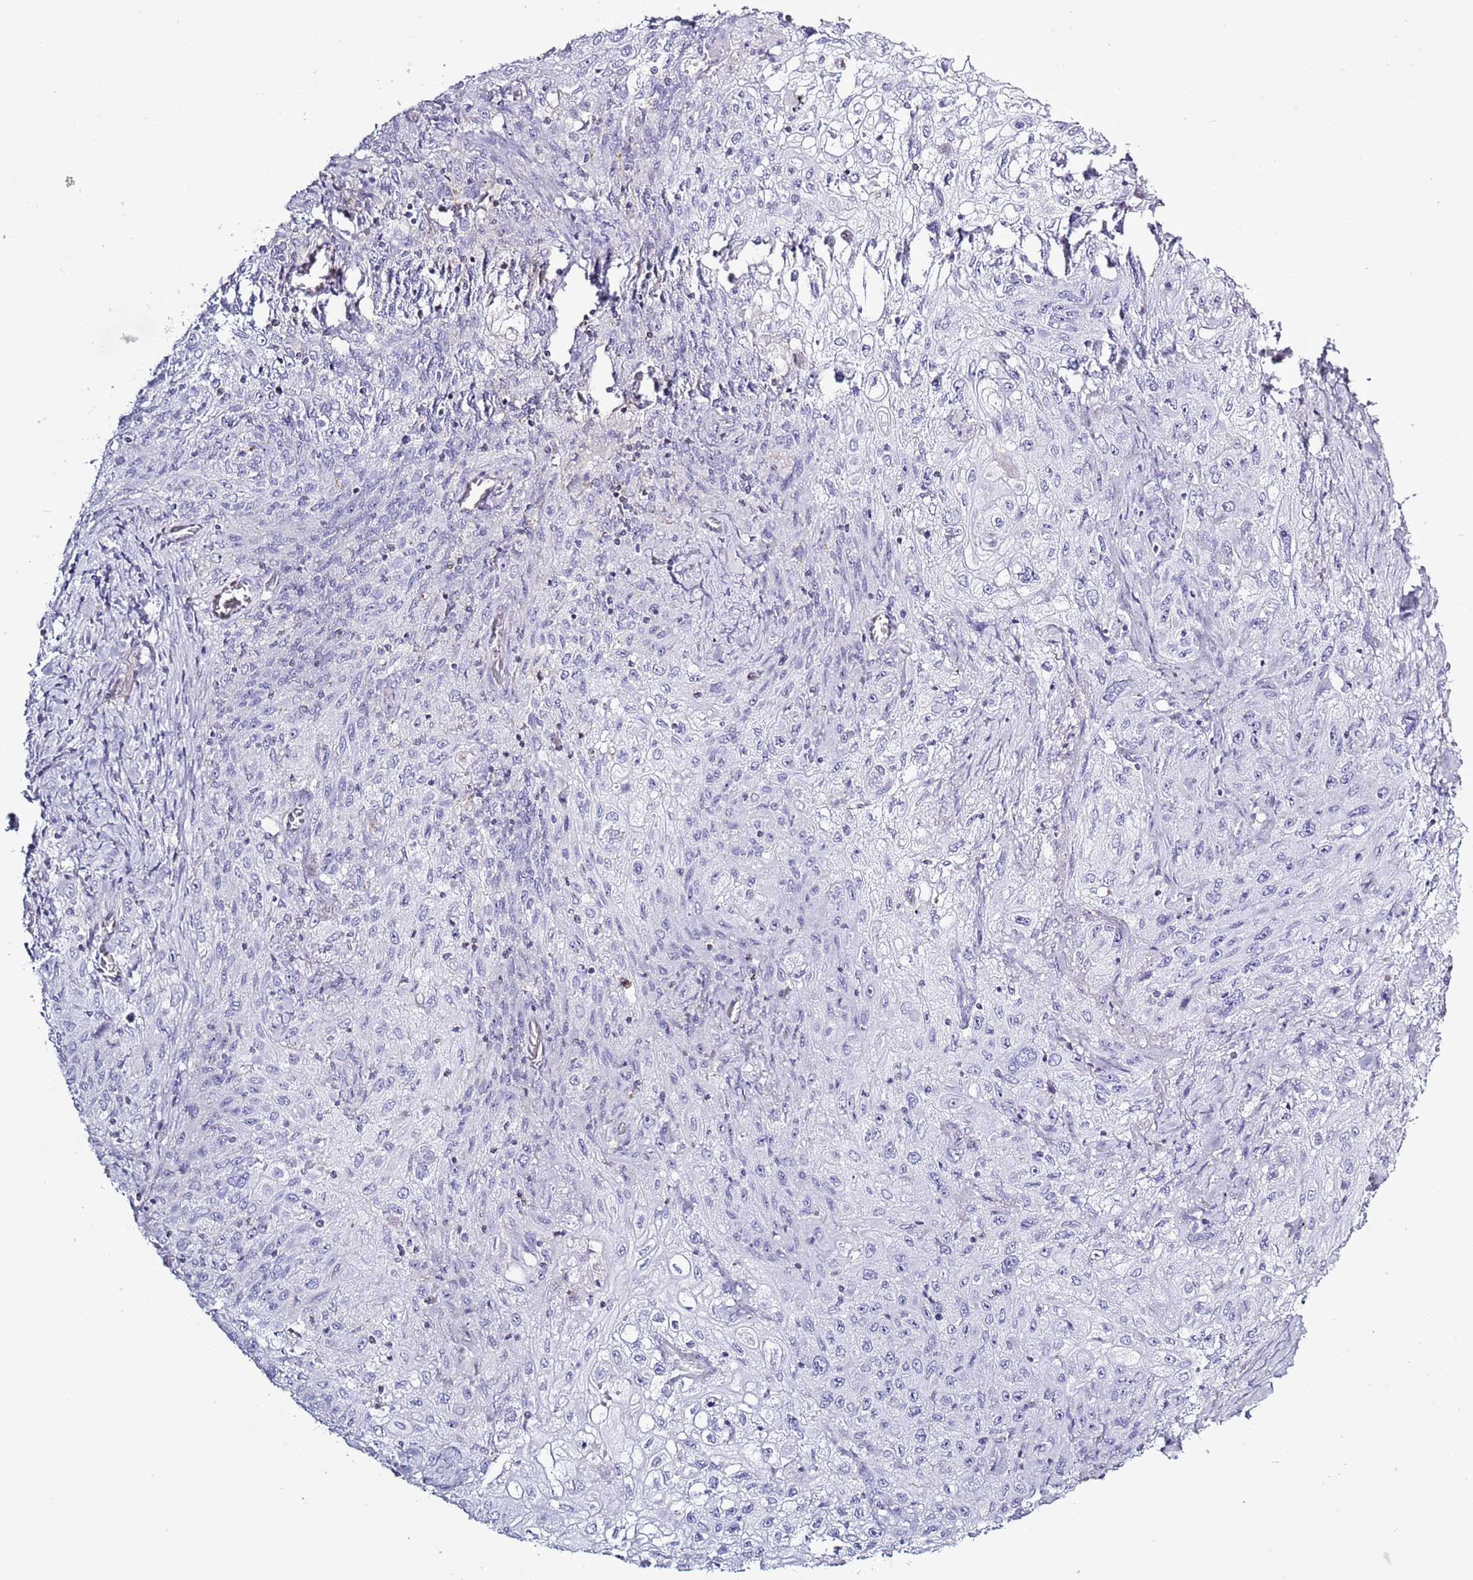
{"staining": {"intensity": "negative", "quantity": "none", "location": "none"}, "tissue": "lung cancer", "cell_type": "Tumor cells", "image_type": "cancer", "snomed": [{"axis": "morphology", "description": "Squamous cell carcinoma, NOS"}, {"axis": "topography", "description": "Lung"}], "caption": "Tumor cells are negative for brown protein staining in lung cancer (squamous cell carcinoma).", "gene": "SLC23A1", "patient": {"sex": "female", "age": 69}}